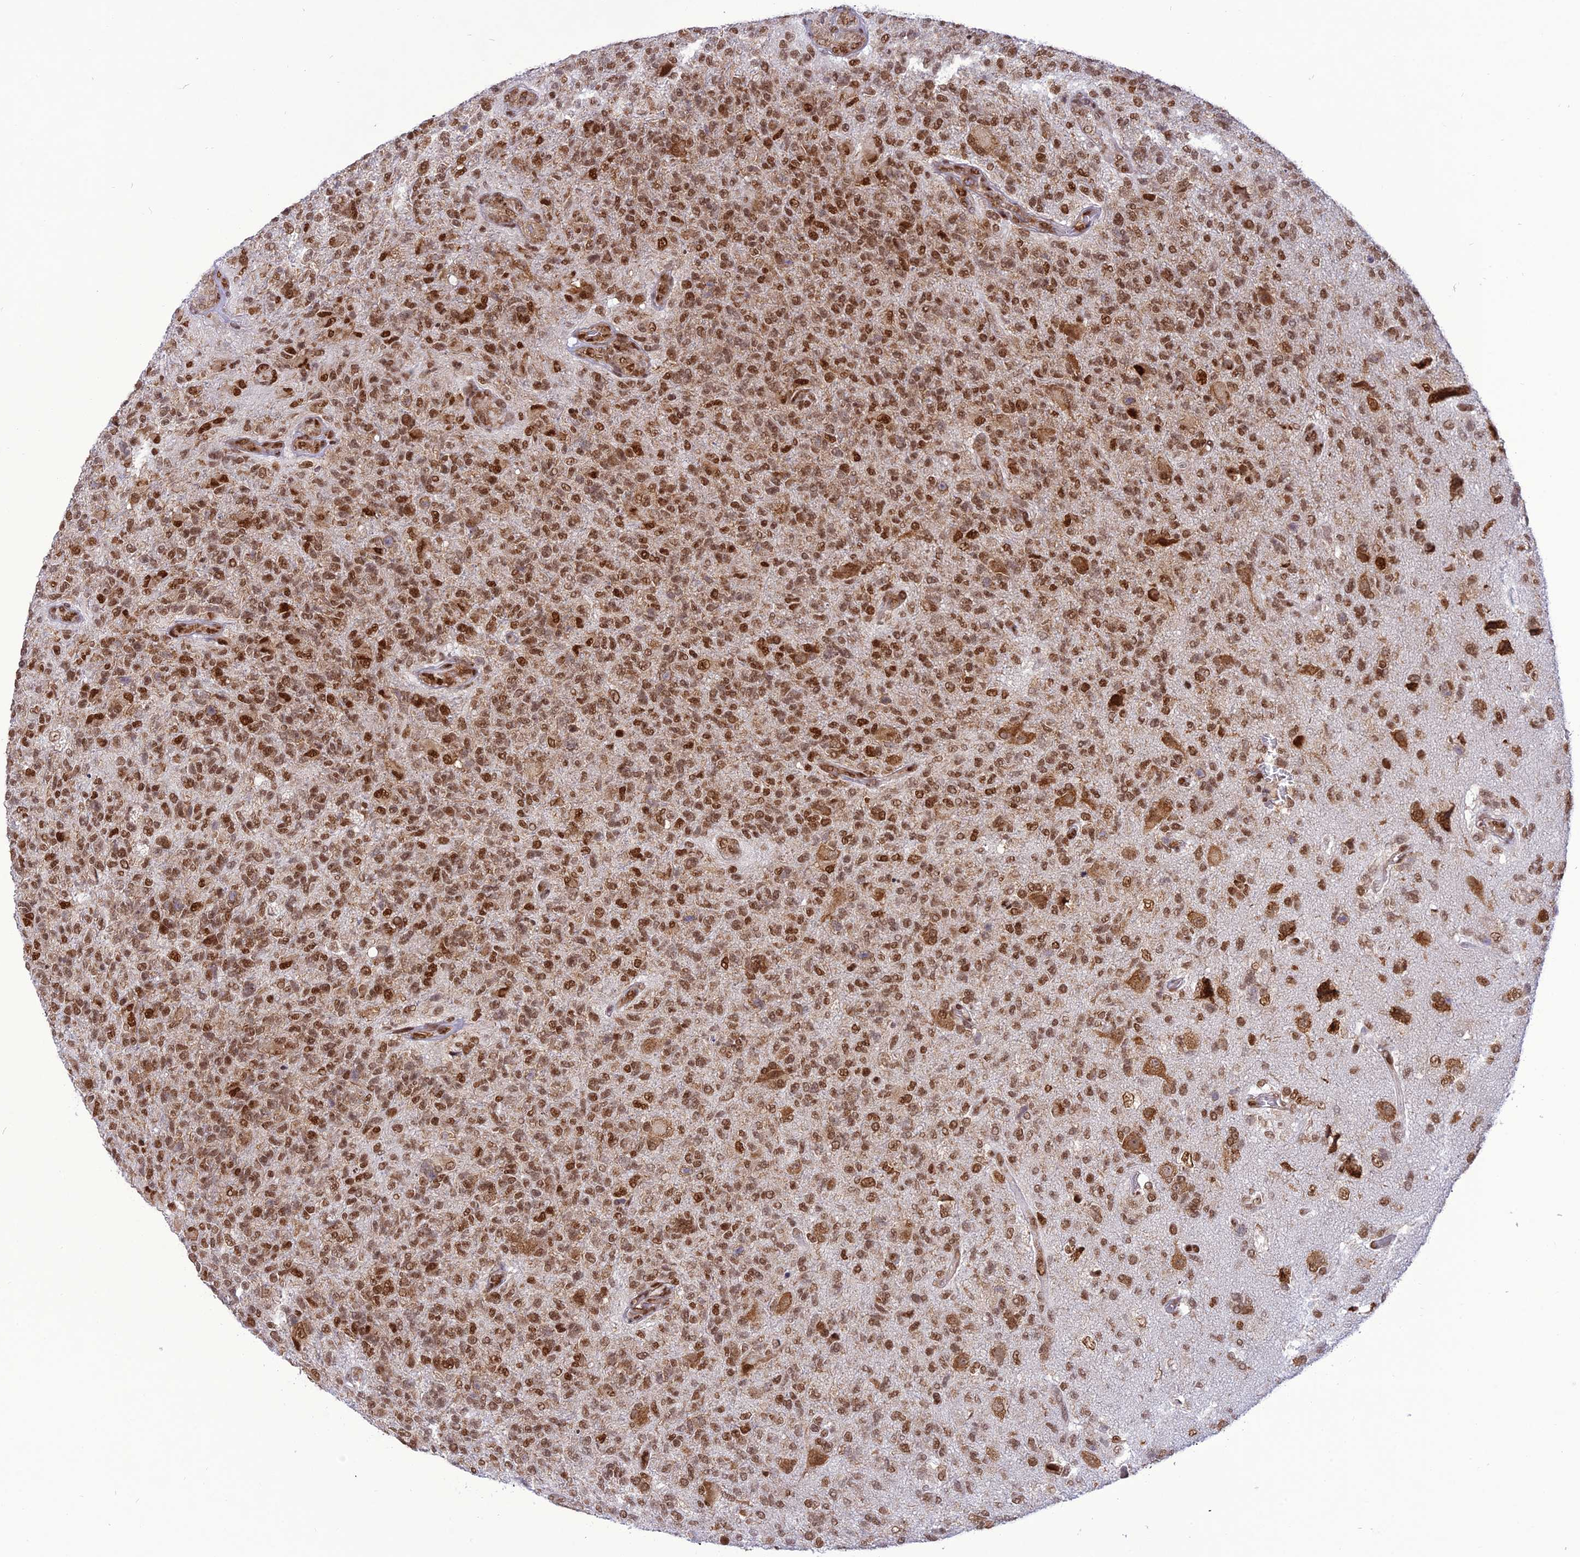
{"staining": {"intensity": "moderate", "quantity": ">75%", "location": "cytoplasmic/membranous,nuclear"}, "tissue": "glioma", "cell_type": "Tumor cells", "image_type": "cancer", "snomed": [{"axis": "morphology", "description": "Glioma, malignant, High grade"}, {"axis": "topography", "description": "Brain"}], "caption": "Immunohistochemical staining of human malignant high-grade glioma exhibits moderate cytoplasmic/membranous and nuclear protein positivity in about >75% of tumor cells. Immunohistochemistry (ihc) stains the protein of interest in brown and the nuclei are stained blue.", "gene": "DDX1", "patient": {"sex": "male", "age": 56}}